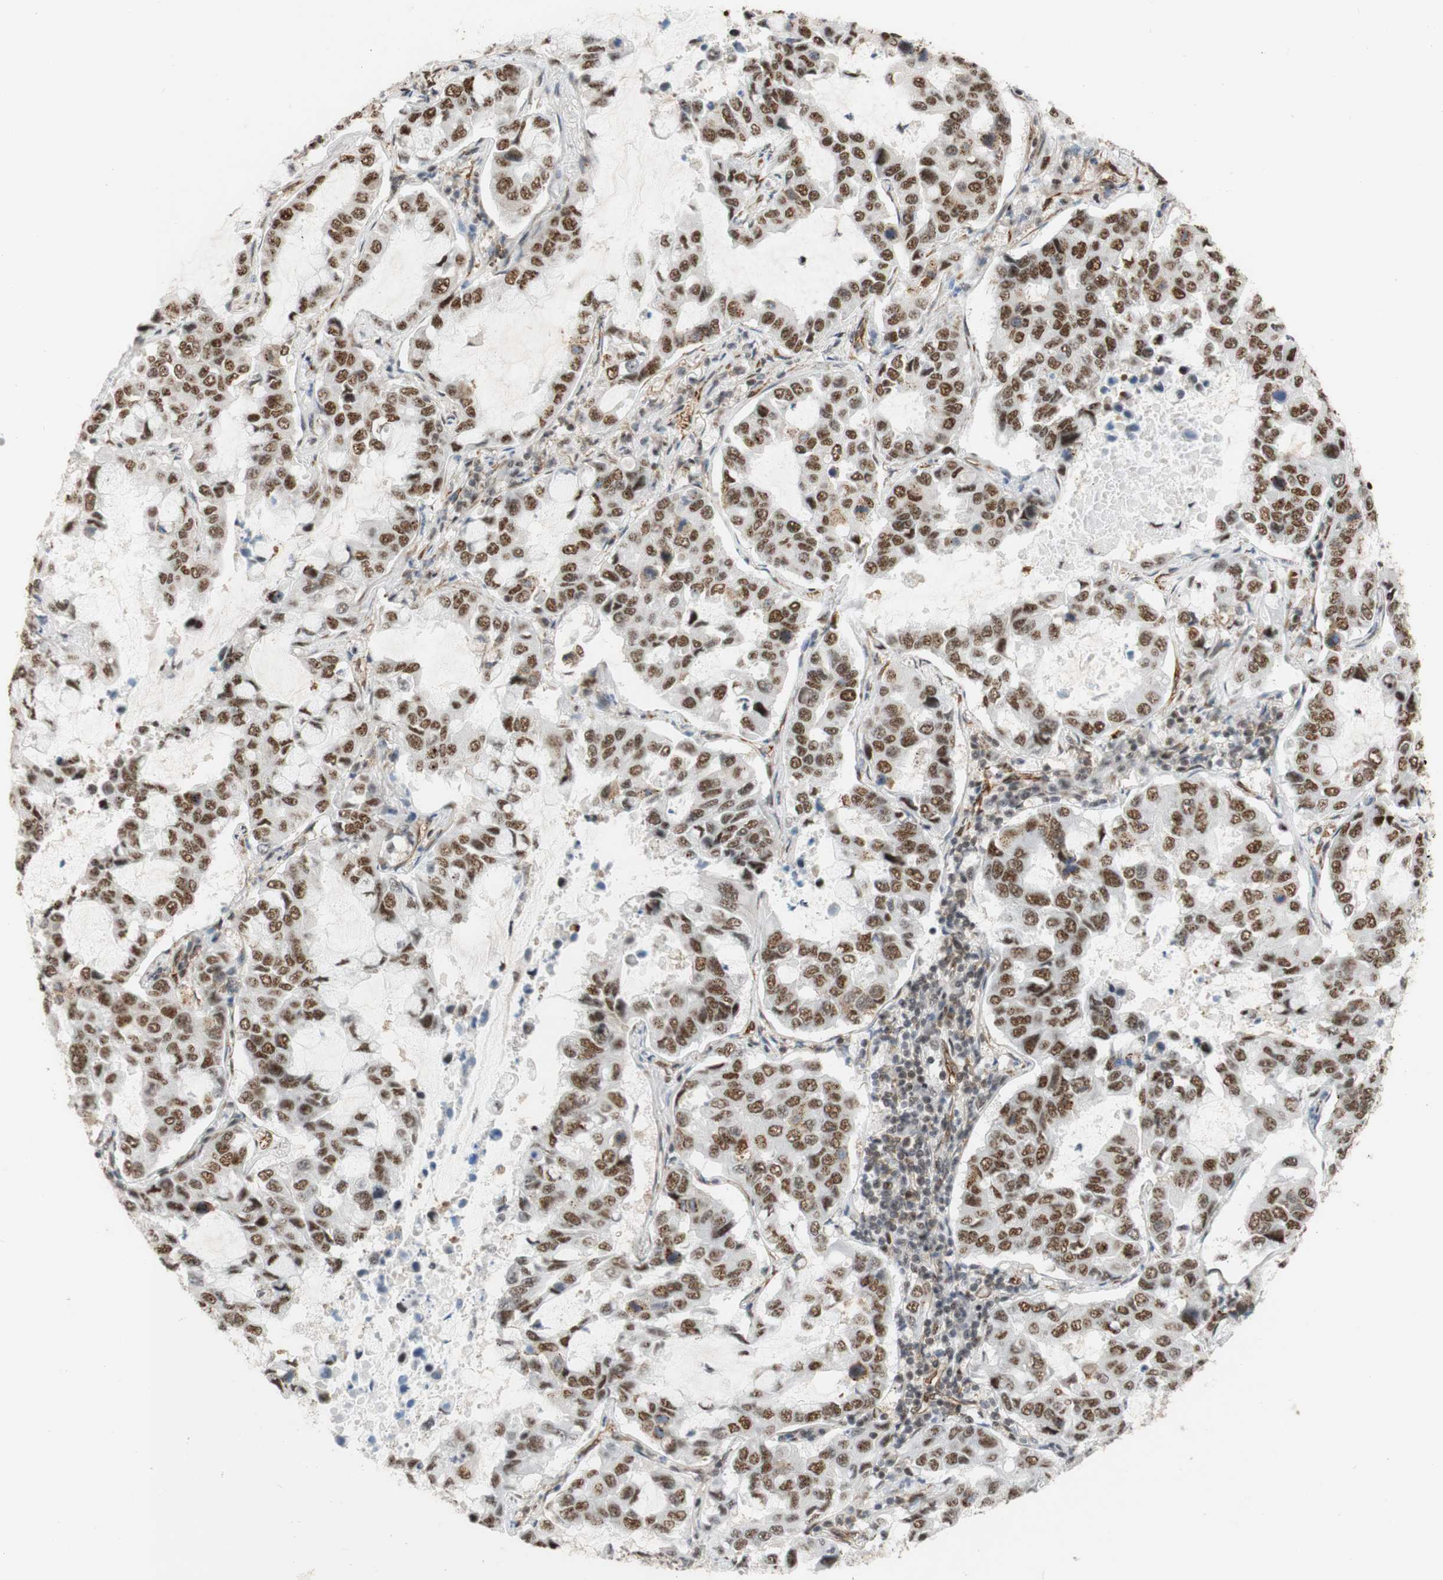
{"staining": {"intensity": "strong", "quantity": ">75%", "location": "nuclear"}, "tissue": "lung cancer", "cell_type": "Tumor cells", "image_type": "cancer", "snomed": [{"axis": "morphology", "description": "Adenocarcinoma, NOS"}, {"axis": "topography", "description": "Lung"}], "caption": "Immunohistochemistry (IHC) histopathology image of human lung cancer stained for a protein (brown), which displays high levels of strong nuclear positivity in approximately >75% of tumor cells.", "gene": "SAP18", "patient": {"sex": "male", "age": 64}}